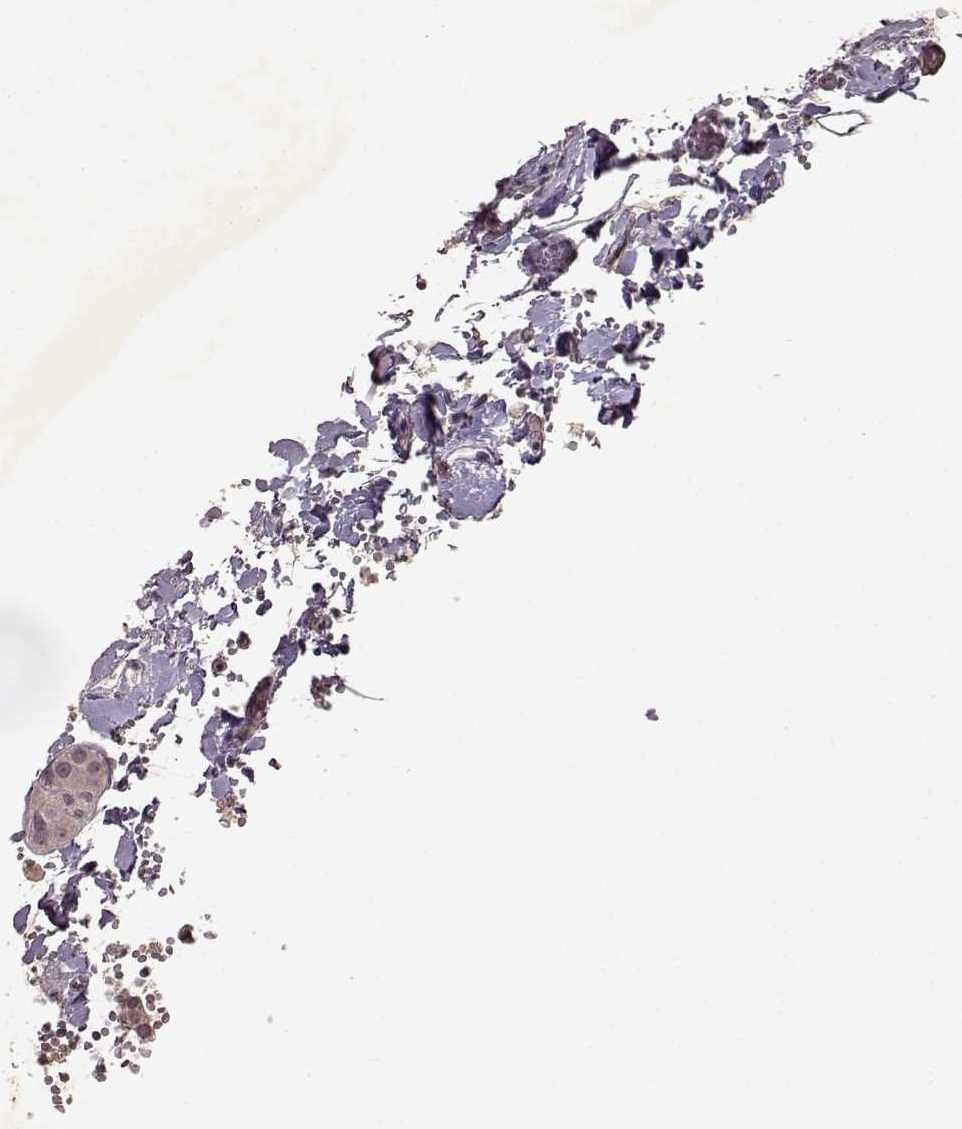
{"staining": {"intensity": "negative", "quantity": "none", "location": "none"}, "tissue": "small intestine", "cell_type": "Glandular cells", "image_type": "normal", "snomed": [{"axis": "morphology", "description": "Normal tissue, NOS"}, {"axis": "topography", "description": "Small intestine"}], "caption": "This is an IHC photomicrograph of unremarkable human small intestine. There is no positivity in glandular cells.", "gene": "LHB", "patient": {"sex": "female", "age": 56}}